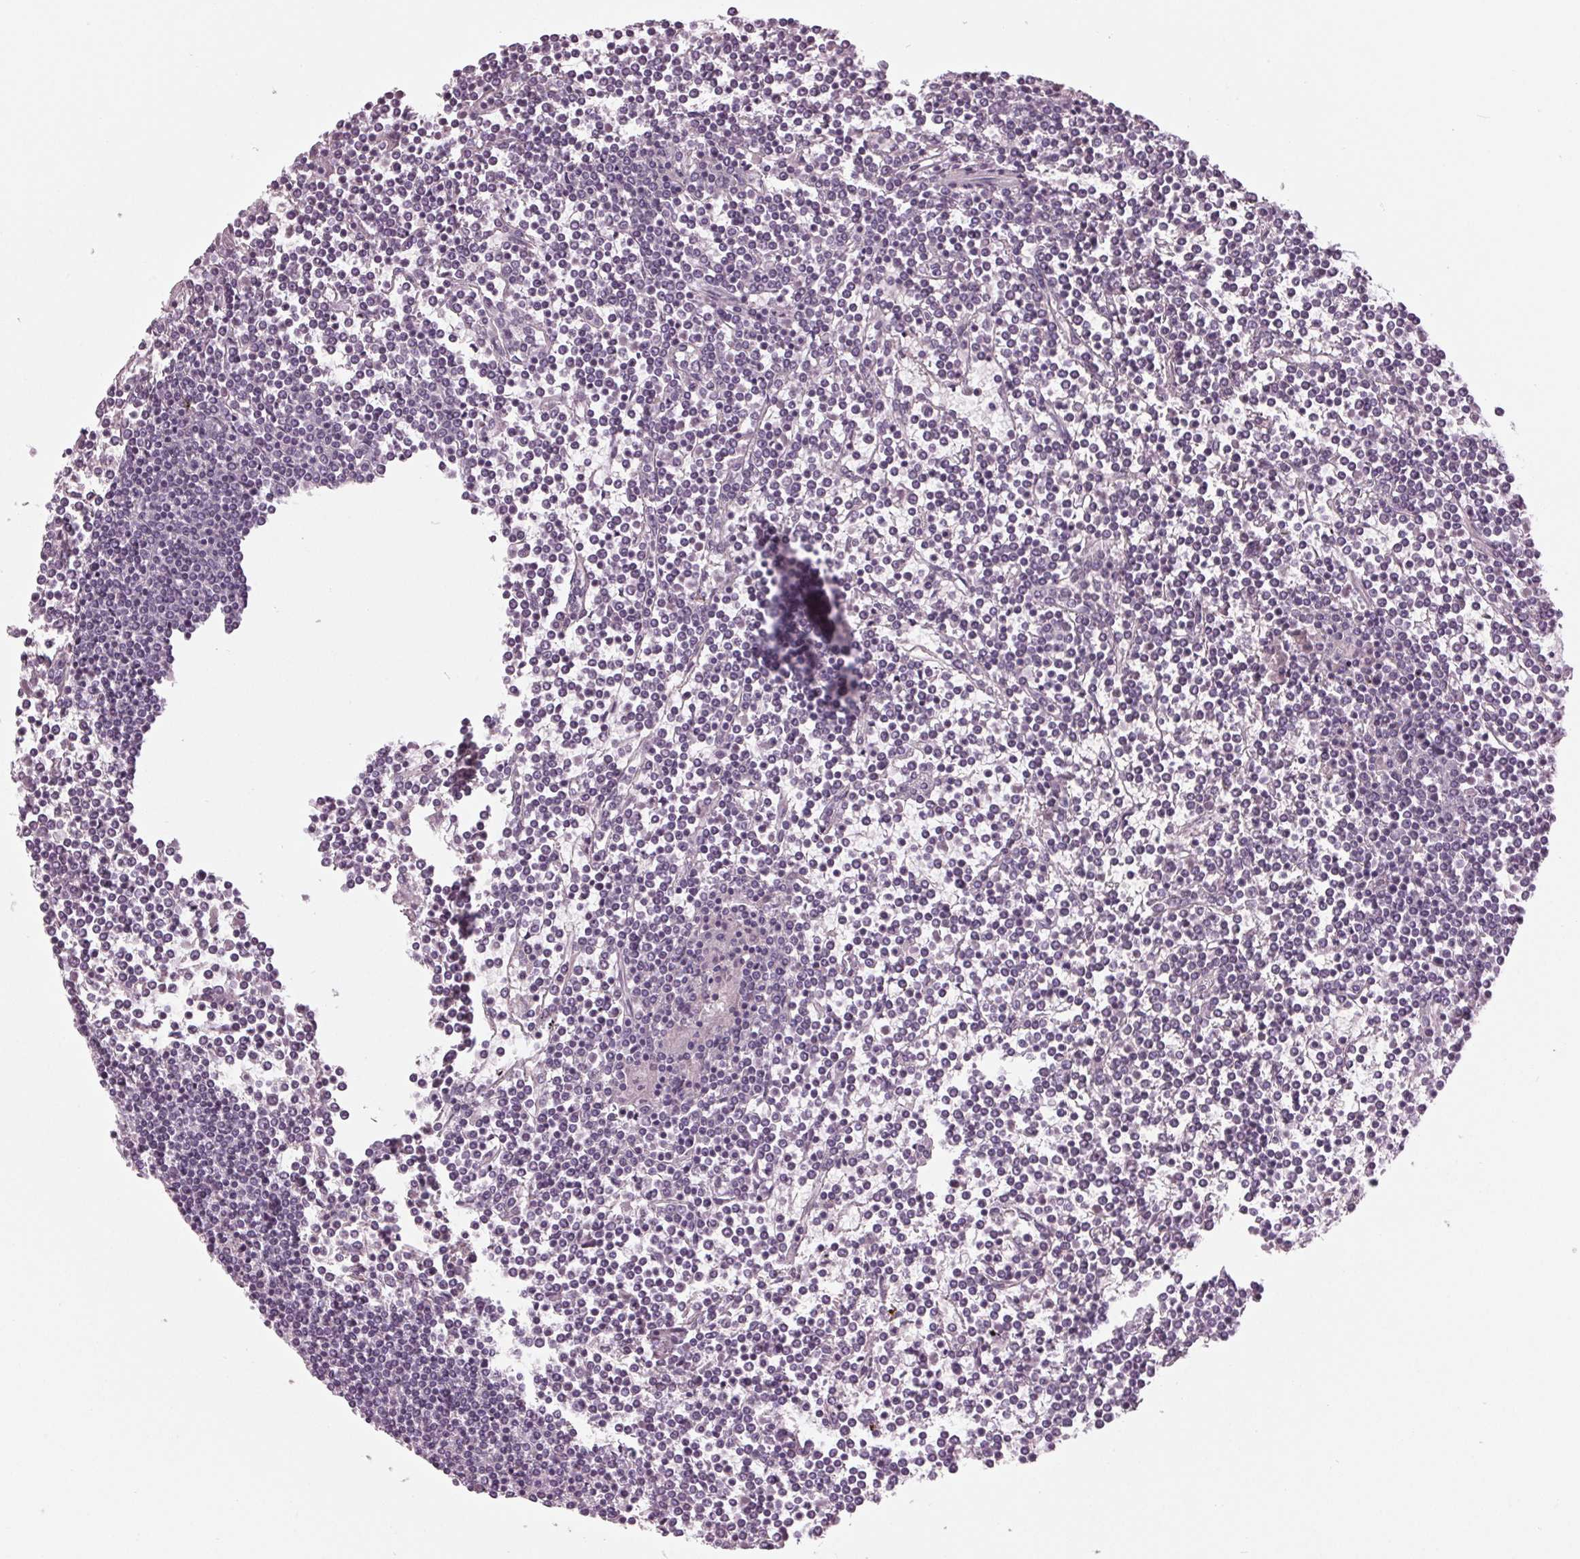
{"staining": {"intensity": "negative", "quantity": "none", "location": "none"}, "tissue": "lymphoma", "cell_type": "Tumor cells", "image_type": "cancer", "snomed": [{"axis": "morphology", "description": "Malignant lymphoma, non-Hodgkin's type, Low grade"}, {"axis": "topography", "description": "Spleen"}], "caption": "This image is of malignant lymphoma, non-Hodgkin's type (low-grade) stained with immunohistochemistry to label a protein in brown with the nuclei are counter-stained blue. There is no expression in tumor cells.", "gene": "TNNC2", "patient": {"sex": "female", "age": 19}}